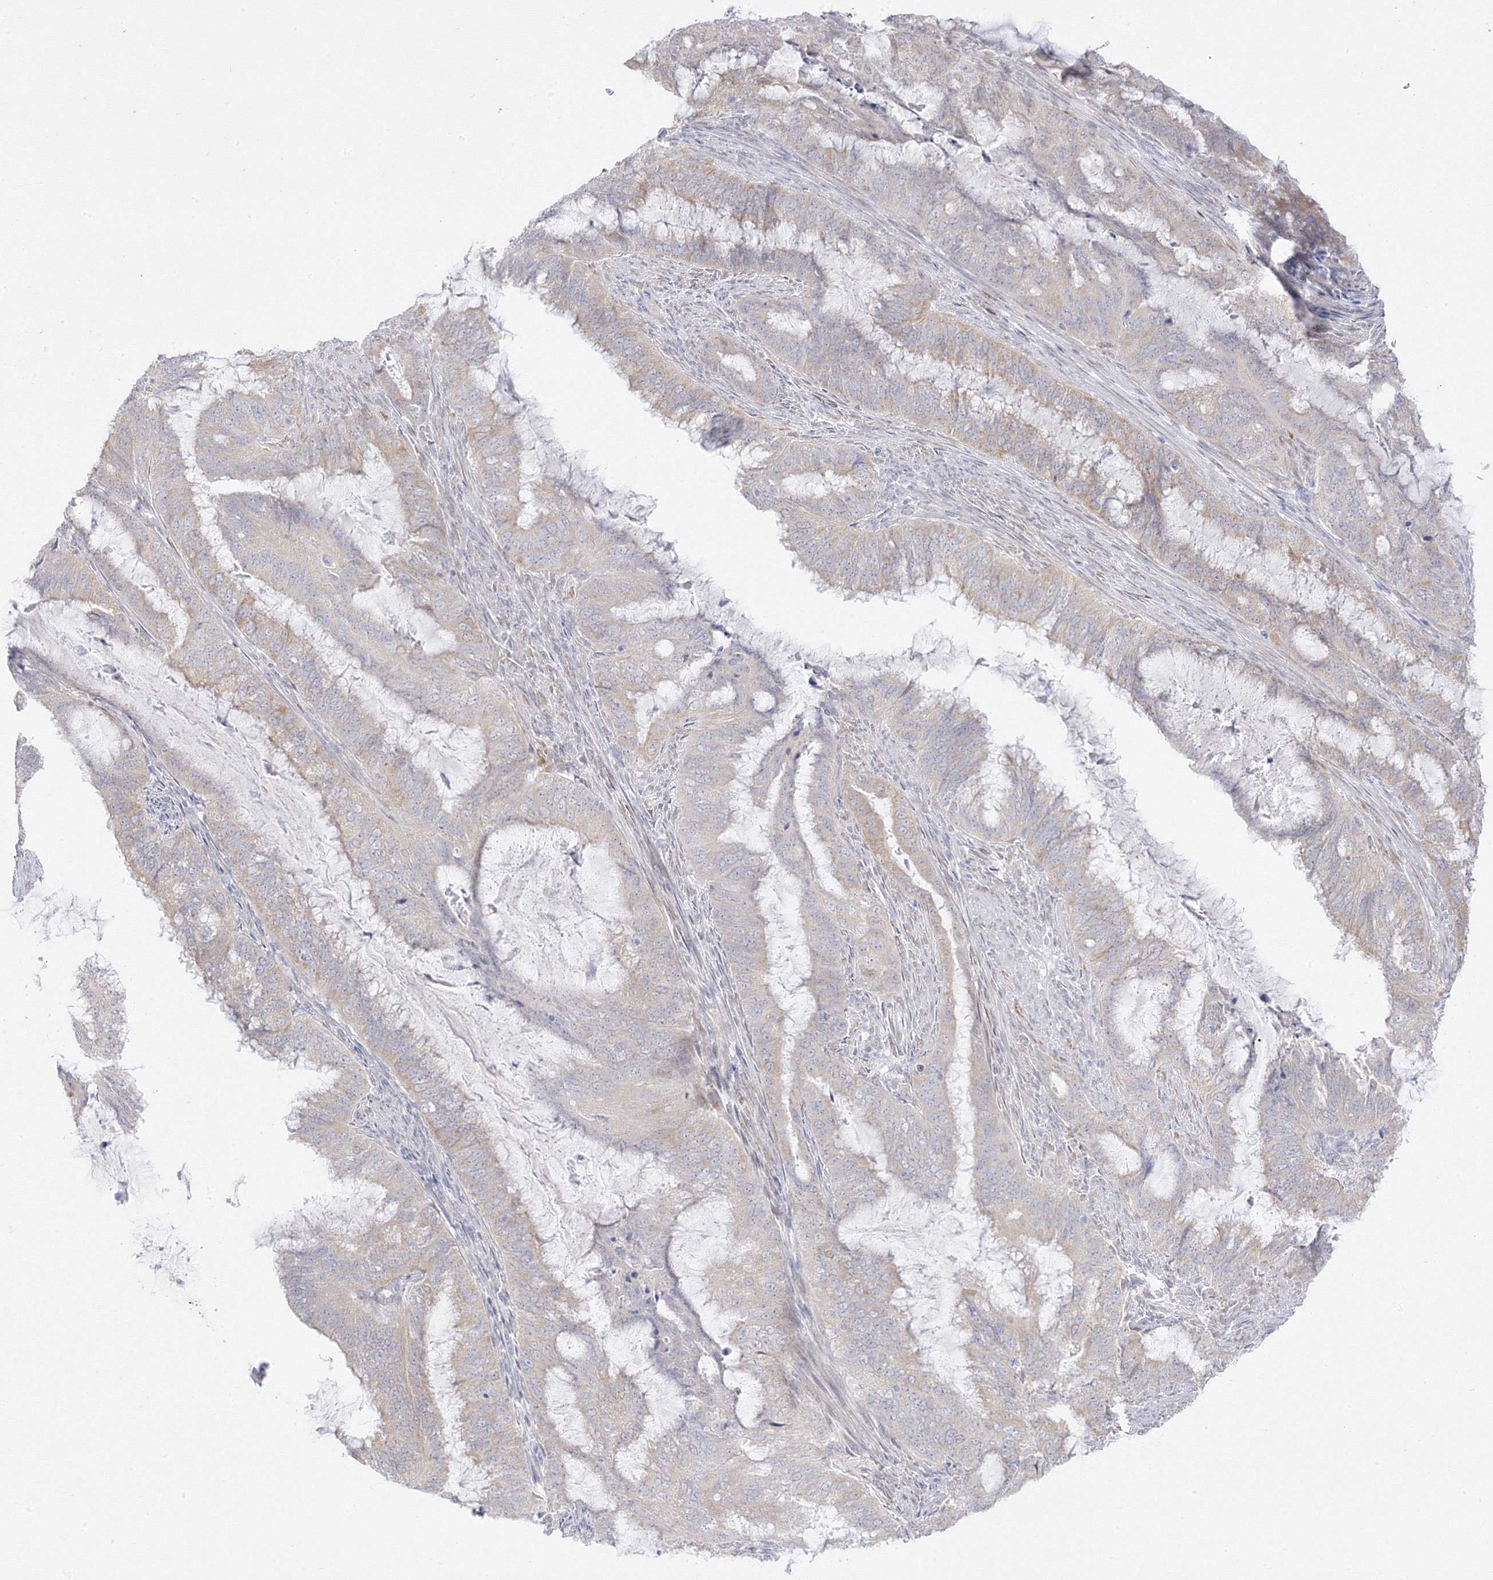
{"staining": {"intensity": "weak", "quantity": "<25%", "location": "cytoplasmic/membranous"}, "tissue": "endometrial cancer", "cell_type": "Tumor cells", "image_type": "cancer", "snomed": [{"axis": "morphology", "description": "Adenocarcinoma, NOS"}, {"axis": "topography", "description": "Endometrium"}], "caption": "Human endometrial cancer (adenocarcinoma) stained for a protein using immunohistochemistry exhibits no expression in tumor cells.", "gene": "C2CD2", "patient": {"sex": "female", "age": 51}}